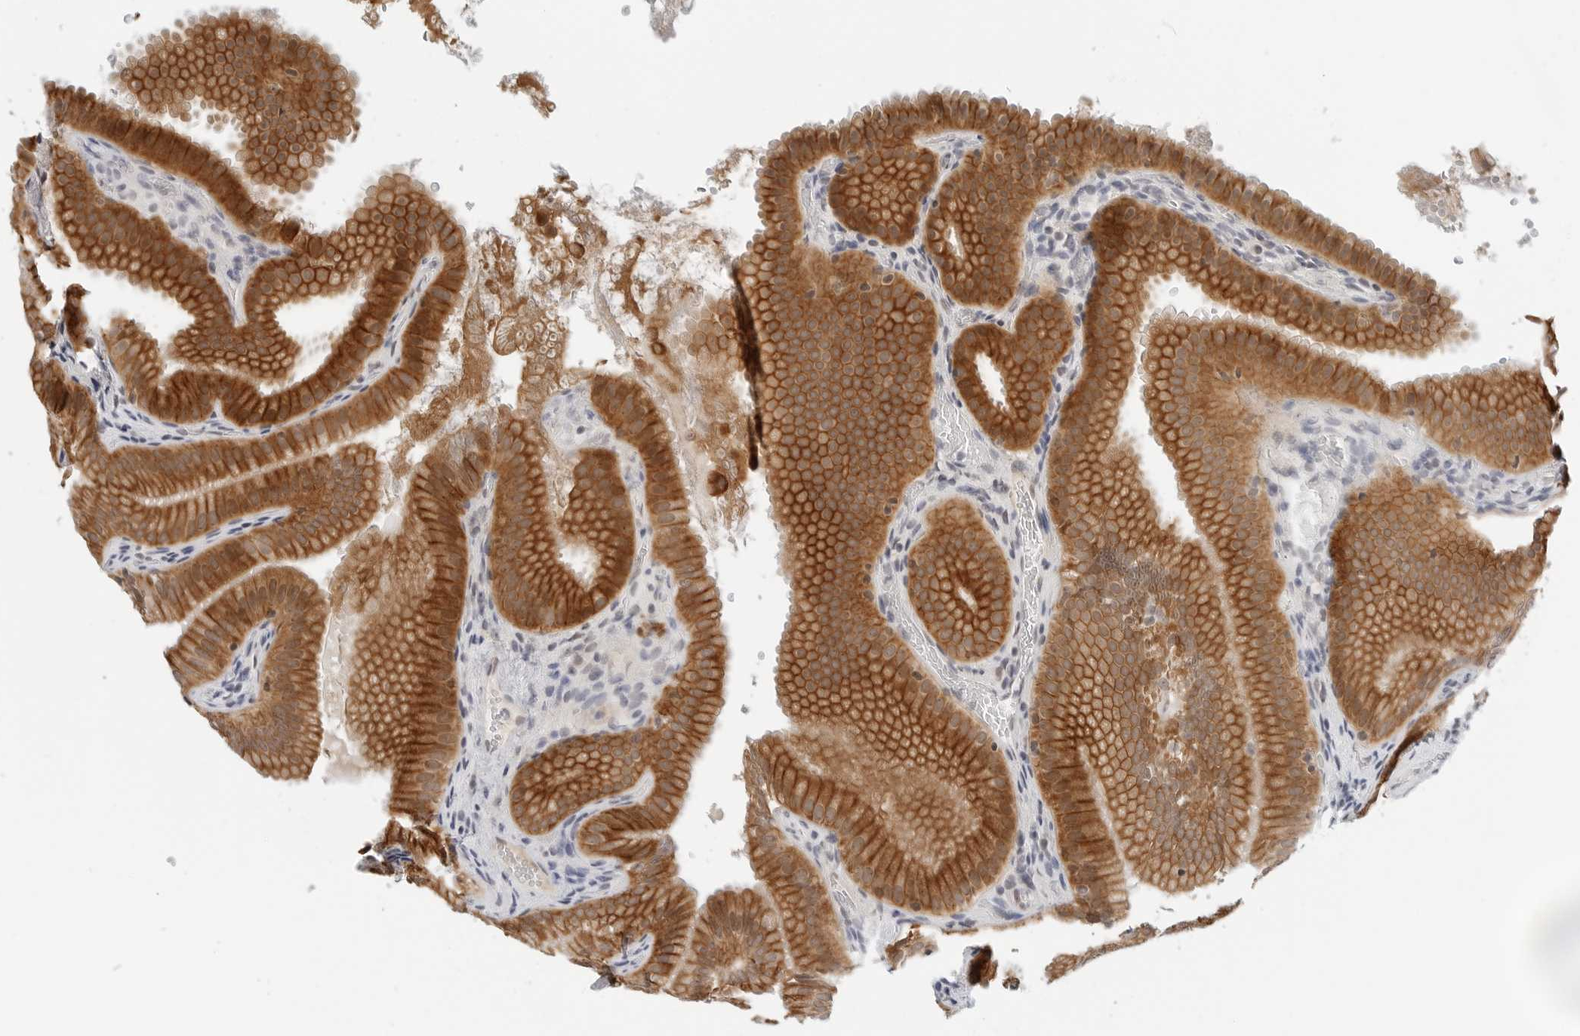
{"staining": {"intensity": "strong", "quantity": ">75%", "location": "cytoplasmic/membranous"}, "tissue": "gallbladder", "cell_type": "Glandular cells", "image_type": "normal", "snomed": [{"axis": "morphology", "description": "Normal tissue, NOS"}, {"axis": "topography", "description": "Gallbladder"}], "caption": "IHC staining of normal gallbladder, which shows high levels of strong cytoplasmic/membranous expression in about >75% of glandular cells indicating strong cytoplasmic/membranous protein staining. The staining was performed using DAB (brown) for protein detection and nuclei were counterstained in hematoxylin (blue).", "gene": "TSEN2", "patient": {"sex": "female", "age": 30}}